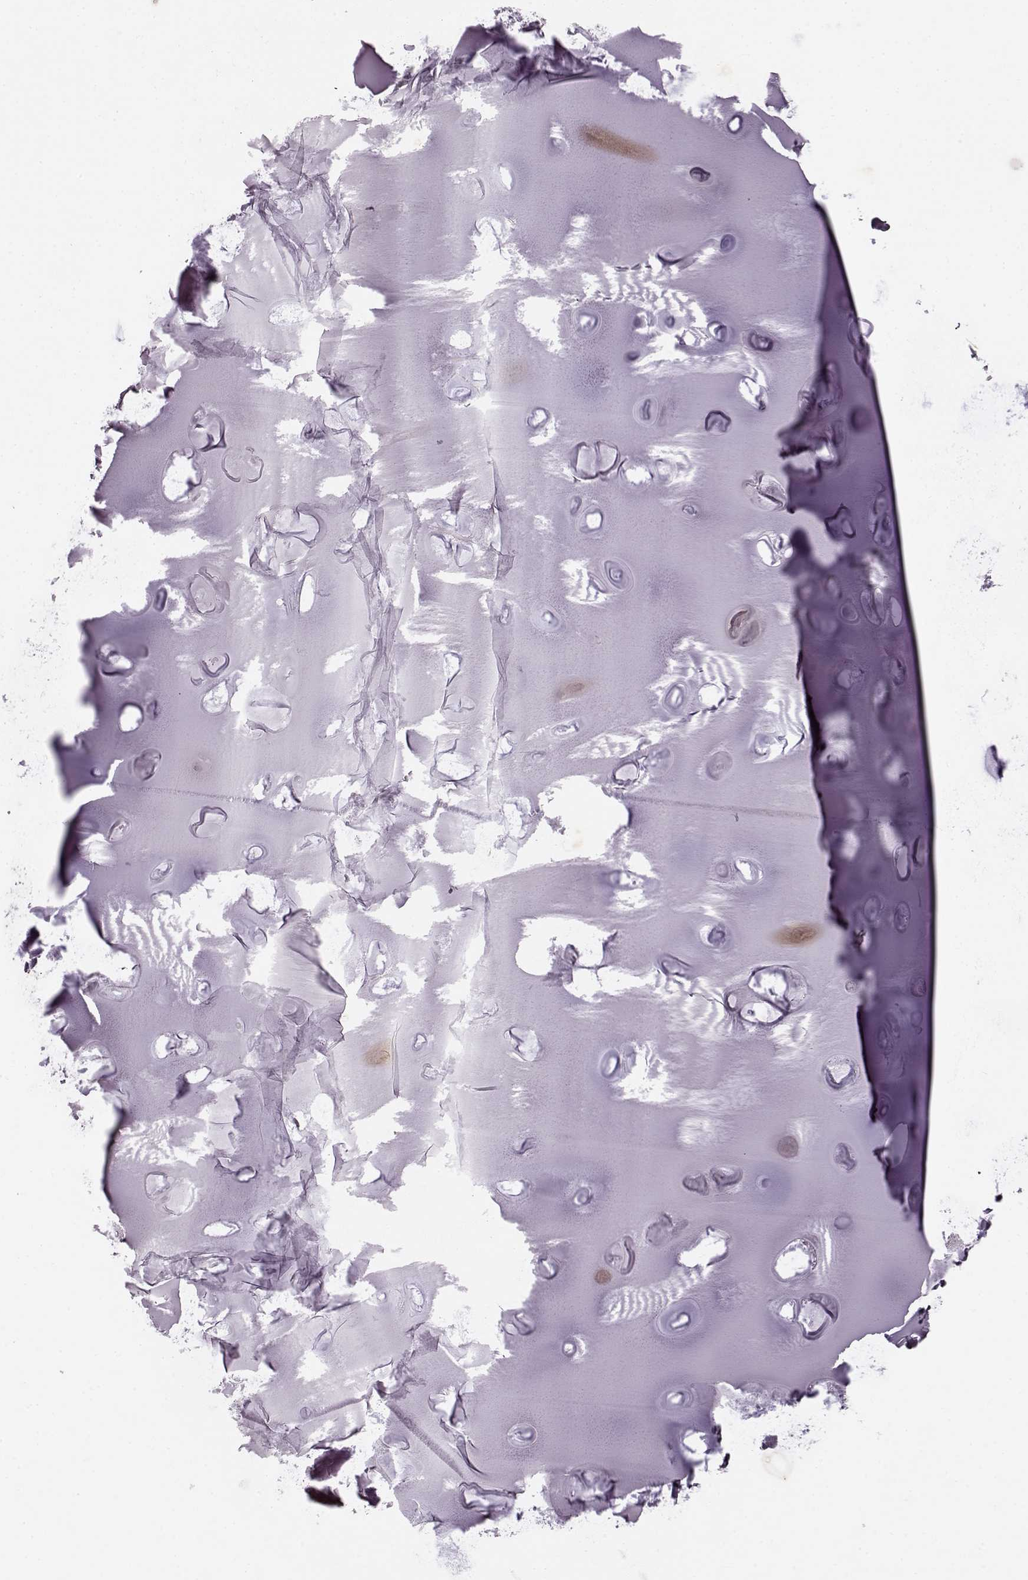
{"staining": {"intensity": "negative", "quantity": "none", "location": "none"}, "tissue": "soft tissue", "cell_type": "Chondrocytes", "image_type": "normal", "snomed": [{"axis": "morphology", "description": "Normal tissue, NOS"}, {"axis": "morphology", "description": "Squamous cell carcinoma, NOS"}, {"axis": "topography", "description": "Cartilage tissue"}, {"axis": "topography", "description": "Lung"}], "caption": "IHC of unremarkable soft tissue shows no expression in chondrocytes.", "gene": "FRRS1L", "patient": {"sex": "male", "age": 66}}